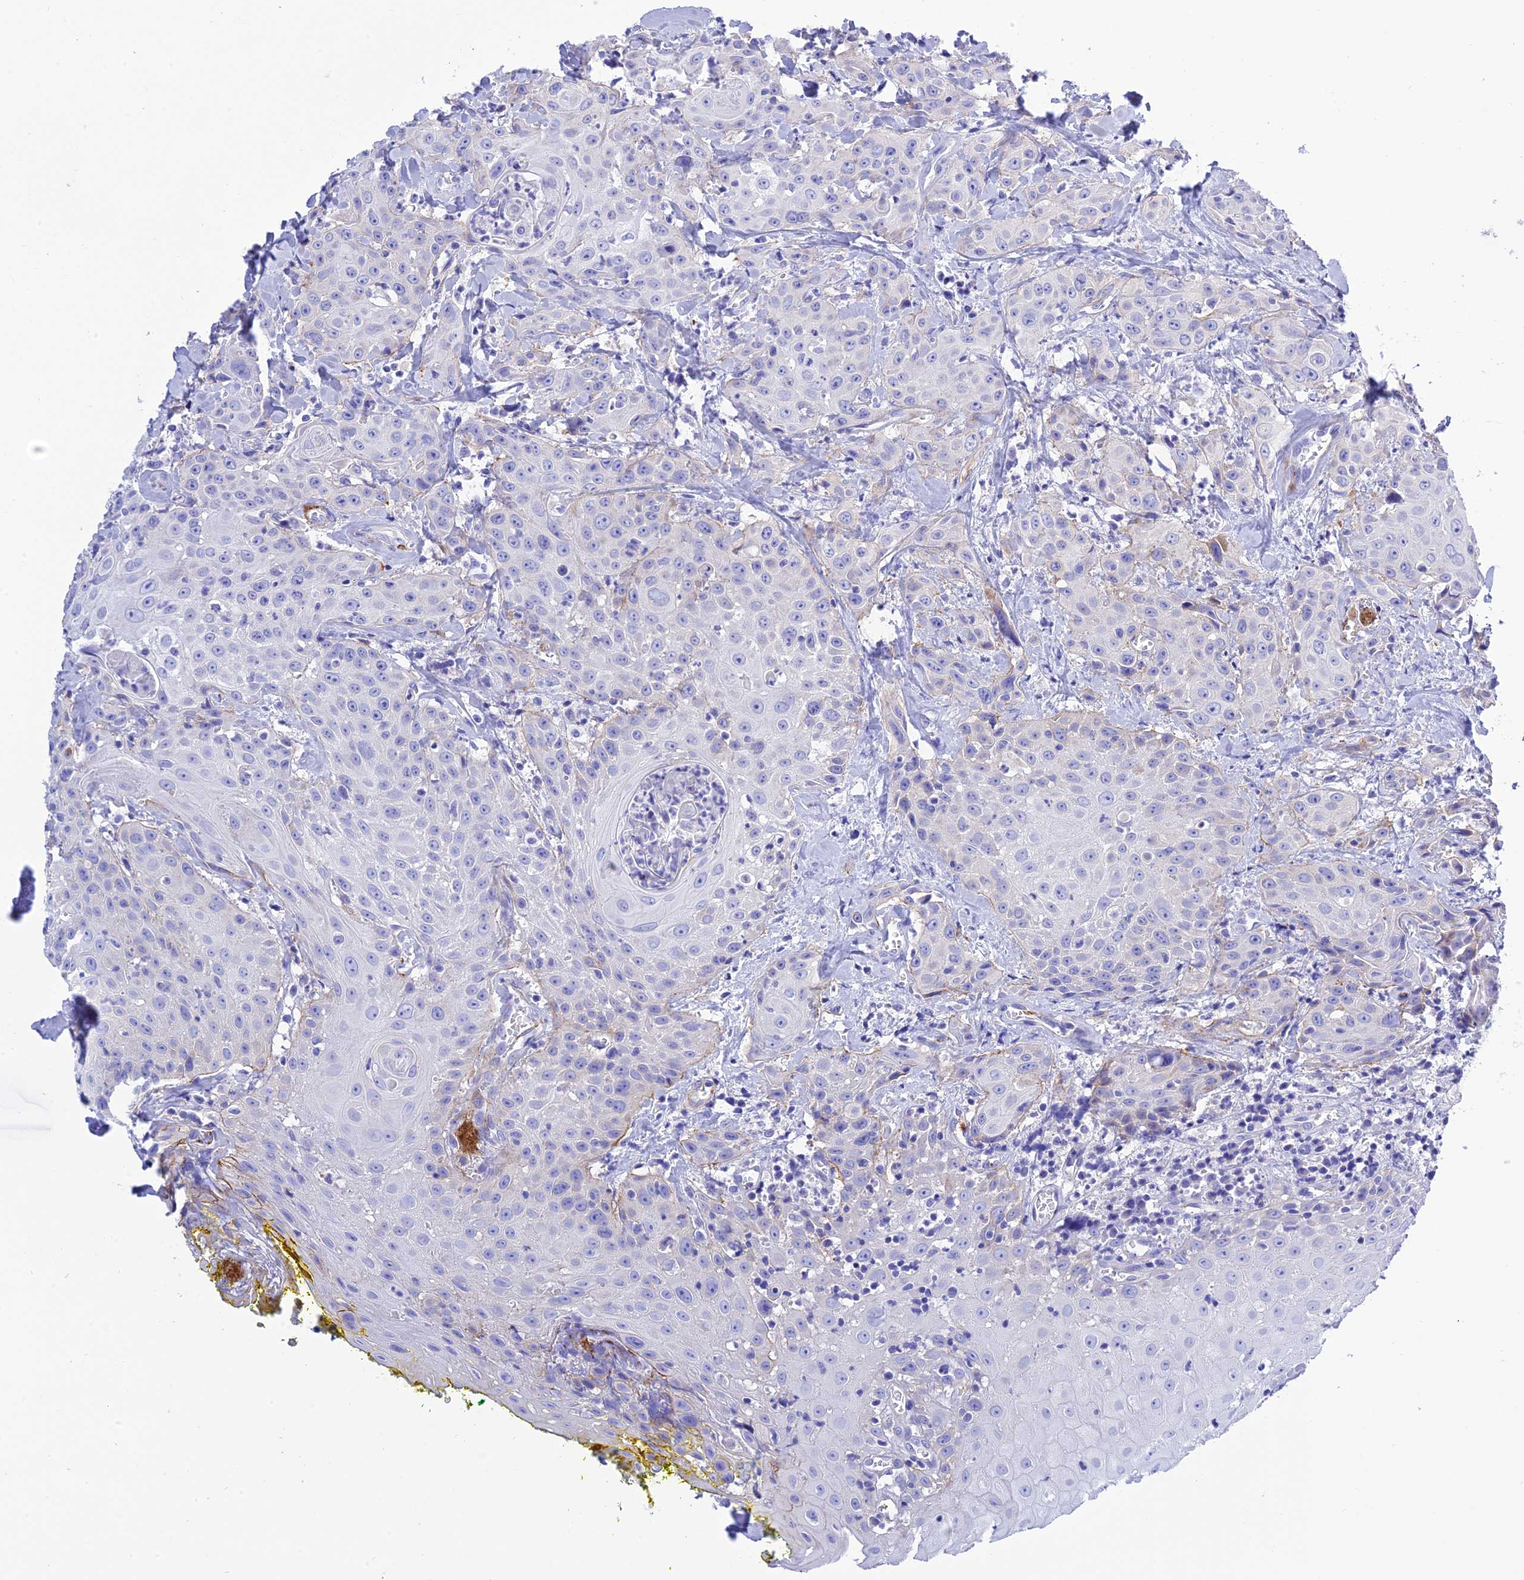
{"staining": {"intensity": "negative", "quantity": "none", "location": "none"}, "tissue": "head and neck cancer", "cell_type": "Tumor cells", "image_type": "cancer", "snomed": [{"axis": "morphology", "description": "Squamous cell carcinoma, NOS"}, {"axis": "topography", "description": "Oral tissue"}, {"axis": "topography", "description": "Head-Neck"}], "caption": "Tumor cells show no significant protein staining in head and neck squamous cell carcinoma.", "gene": "FRA10AC1", "patient": {"sex": "female", "age": 82}}